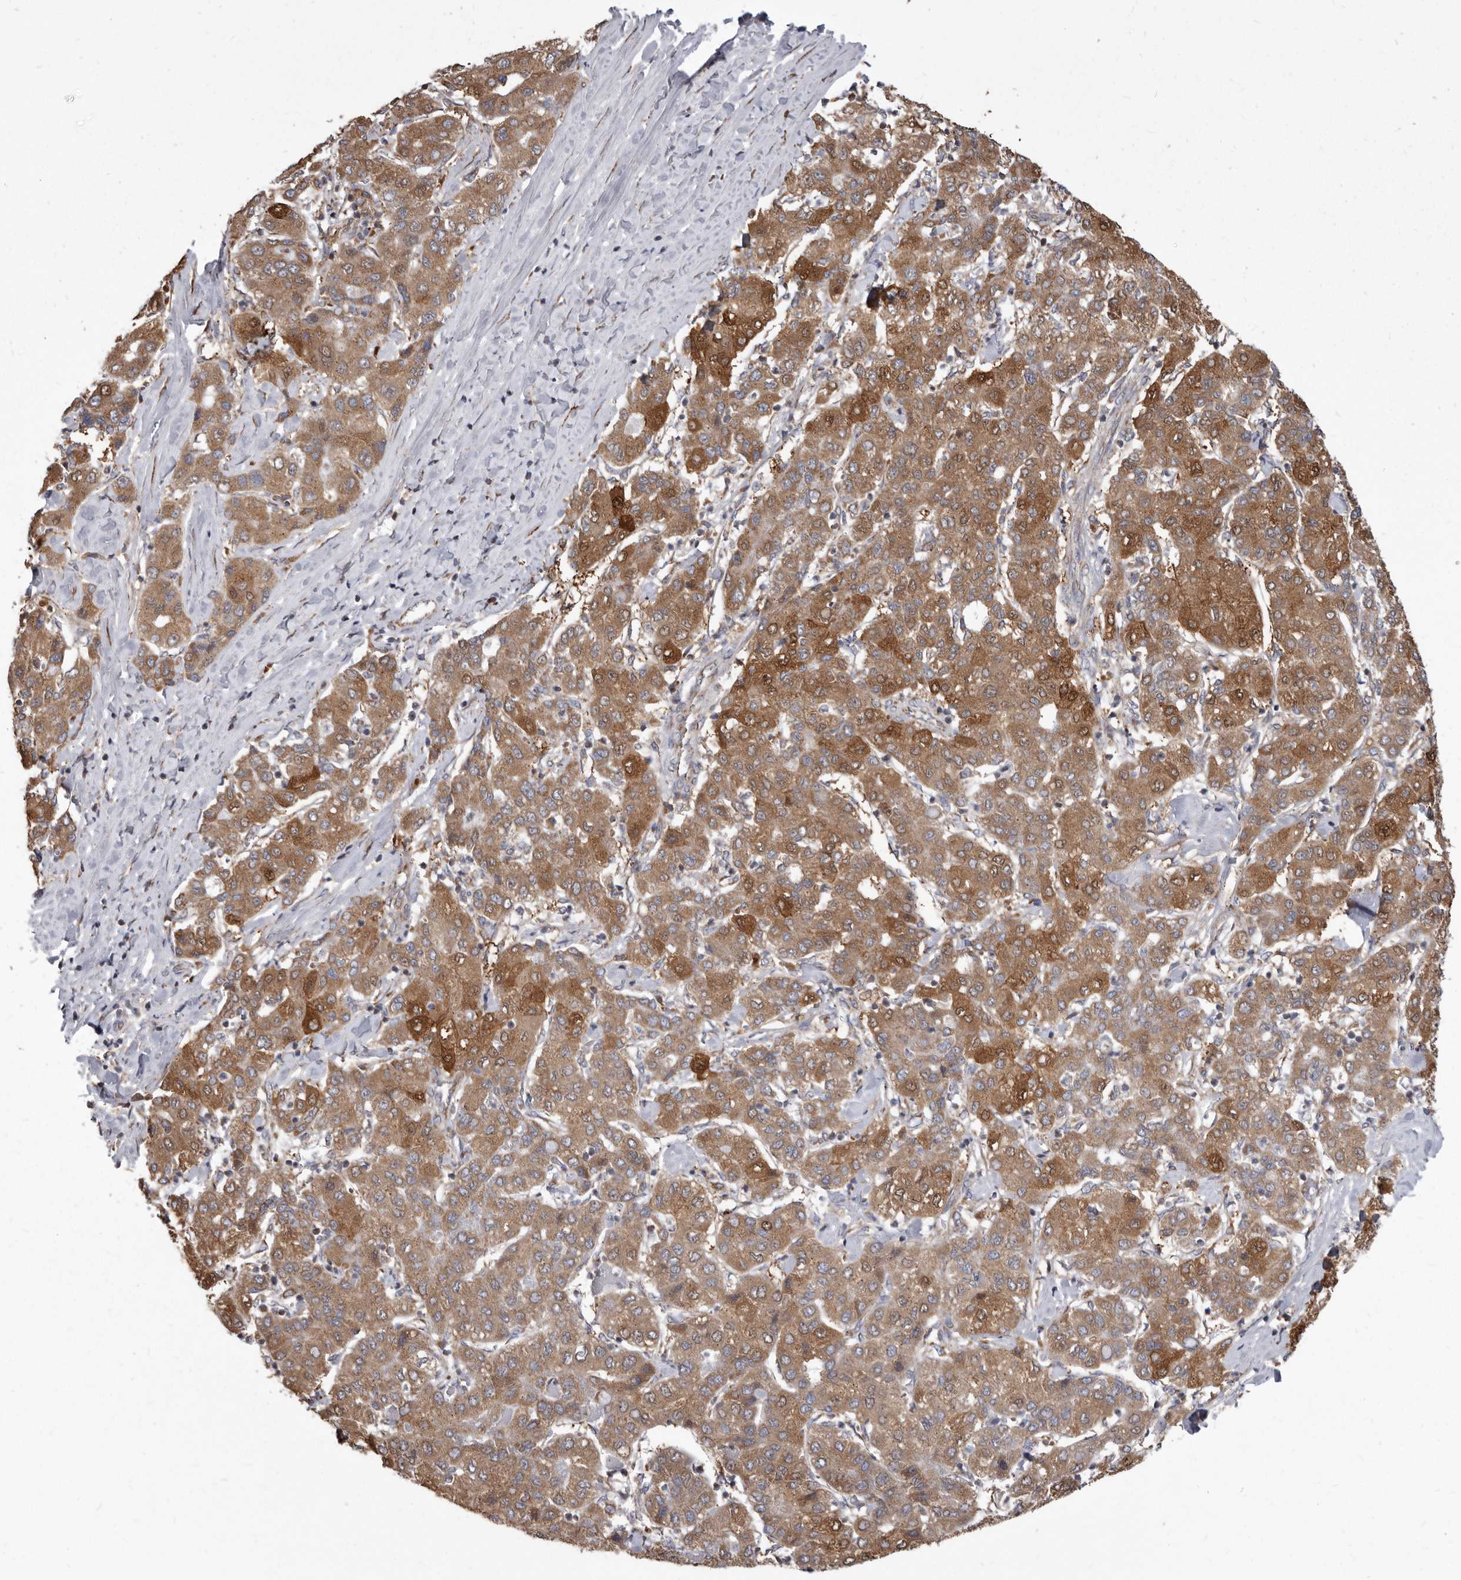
{"staining": {"intensity": "strong", "quantity": ">75%", "location": "cytoplasmic/membranous"}, "tissue": "liver cancer", "cell_type": "Tumor cells", "image_type": "cancer", "snomed": [{"axis": "morphology", "description": "Carcinoma, Hepatocellular, NOS"}, {"axis": "topography", "description": "Liver"}], "caption": "Immunohistochemical staining of human liver hepatocellular carcinoma exhibits high levels of strong cytoplasmic/membranous protein expression in approximately >75% of tumor cells. Ihc stains the protein of interest in brown and the nuclei are stained blue.", "gene": "CDK5RAP3", "patient": {"sex": "male", "age": 65}}